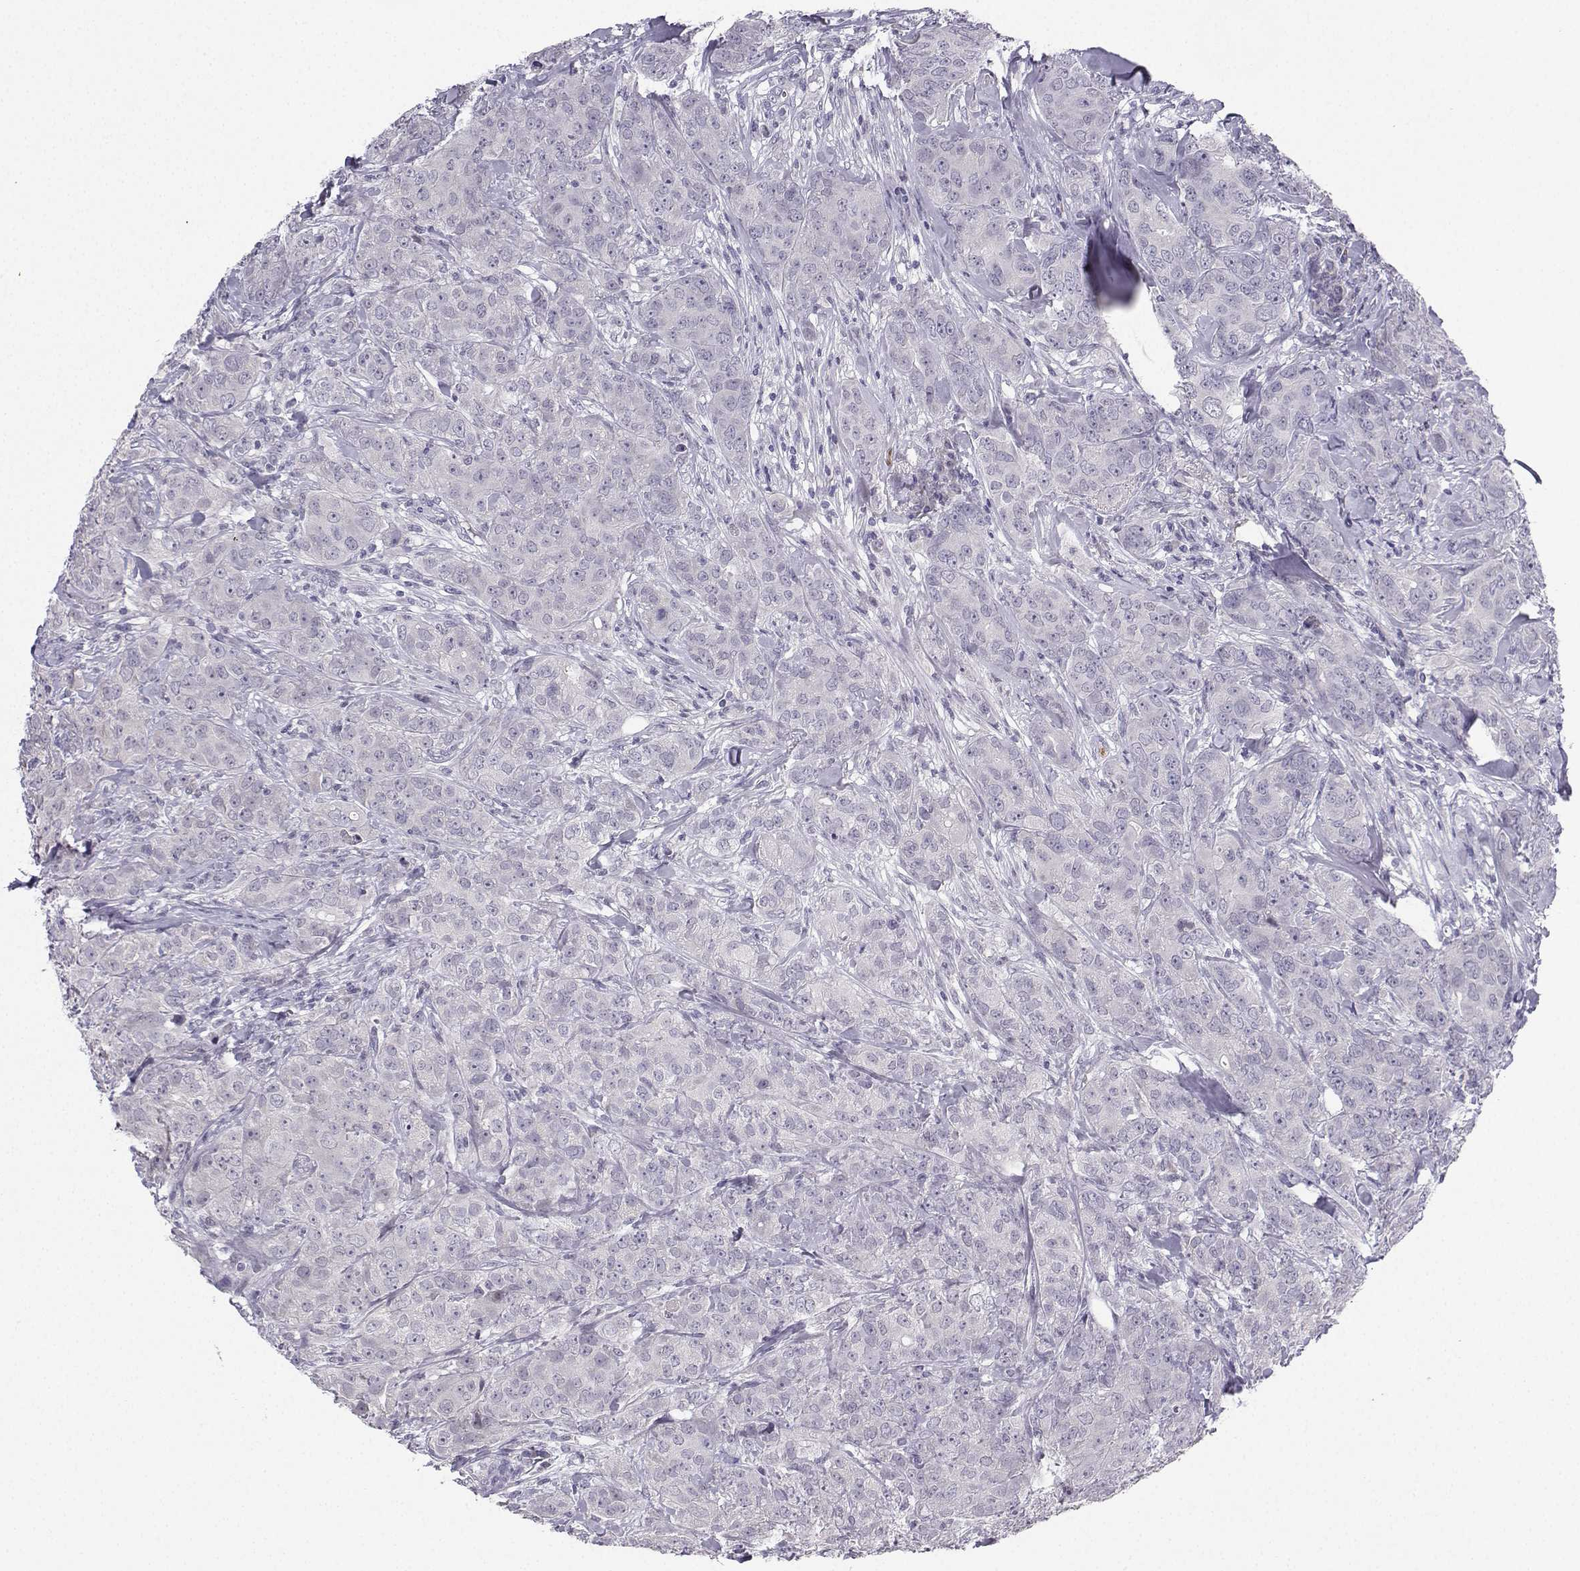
{"staining": {"intensity": "negative", "quantity": "none", "location": "none"}, "tissue": "breast cancer", "cell_type": "Tumor cells", "image_type": "cancer", "snomed": [{"axis": "morphology", "description": "Duct carcinoma"}, {"axis": "topography", "description": "Breast"}], "caption": "The photomicrograph displays no significant staining in tumor cells of breast cancer (intraductal carcinoma).", "gene": "CALY", "patient": {"sex": "female", "age": 43}}